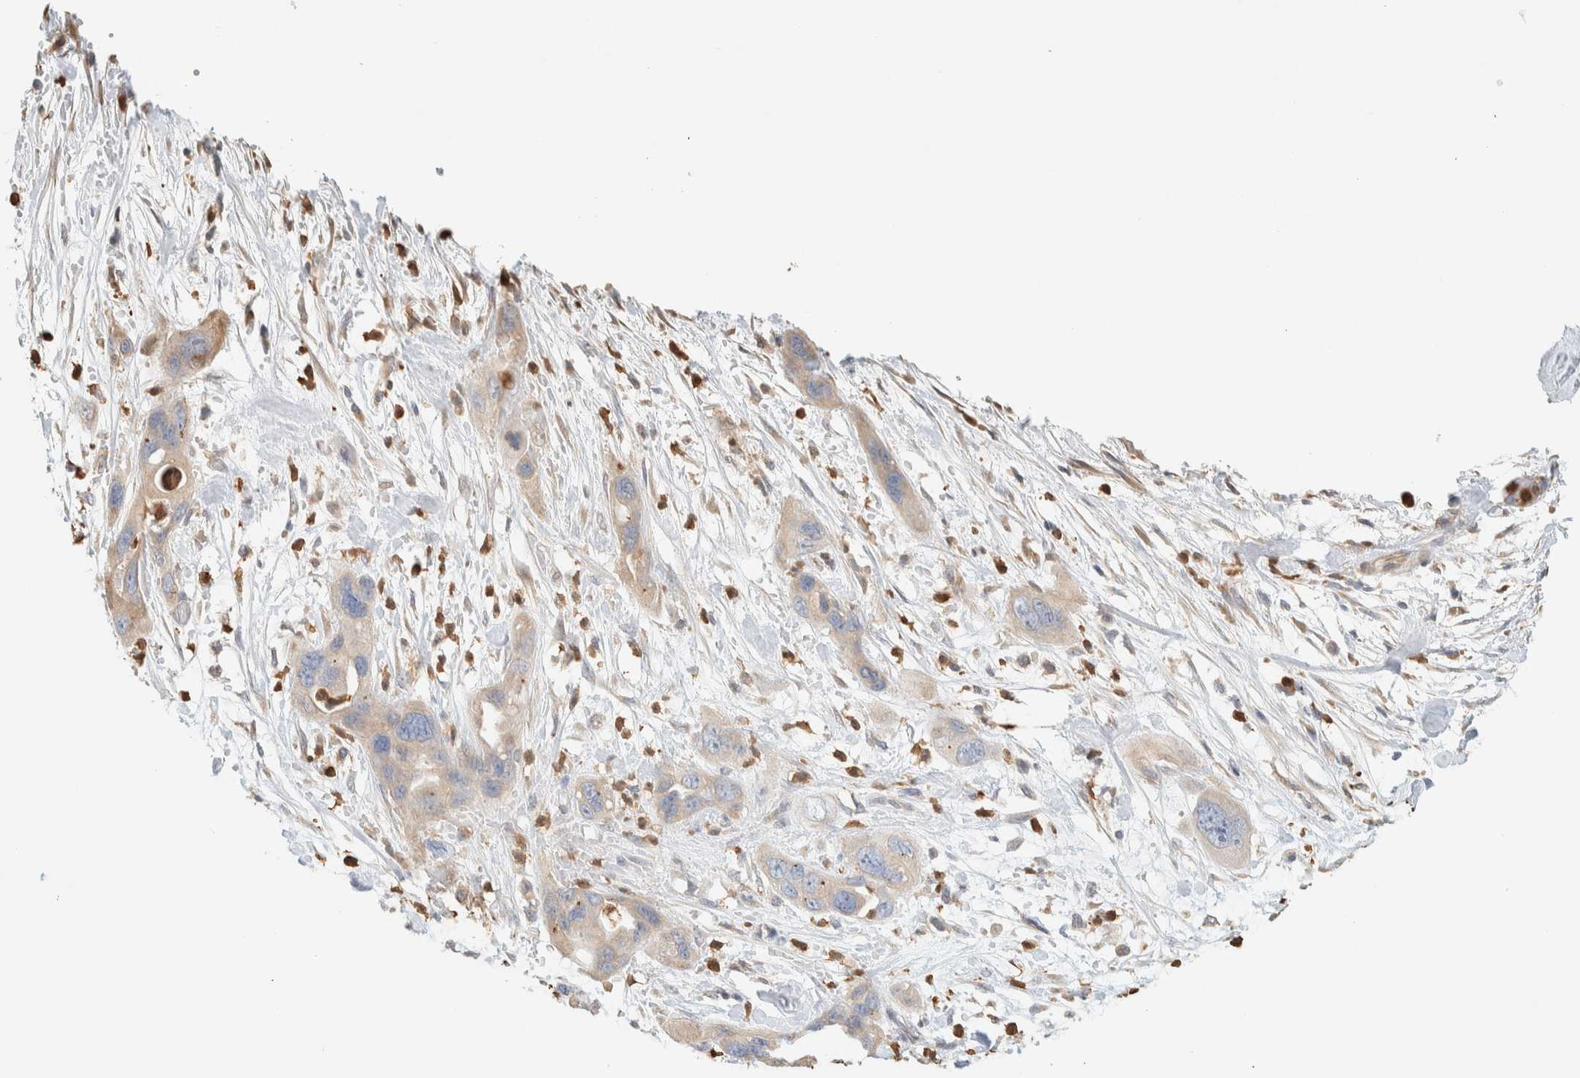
{"staining": {"intensity": "weak", "quantity": ">75%", "location": "cytoplasmic/membranous"}, "tissue": "pancreatic cancer", "cell_type": "Tumor cells", "image_type": "cancer", "snomed": [{"axis": "morphology", "description": "Adenocarcinoma, NOS"}, {"axis": "topography", "description": "Pancreas"}], "caption": "Immunohistochemical staining of human pancreatic adenocarcinoma demonstrates low levels of weak cytoplasmic/membranous staining in approximately >75% of tumor cells.", "gene": "TTC3", "patient": {"sex": "female", "age": 71}}